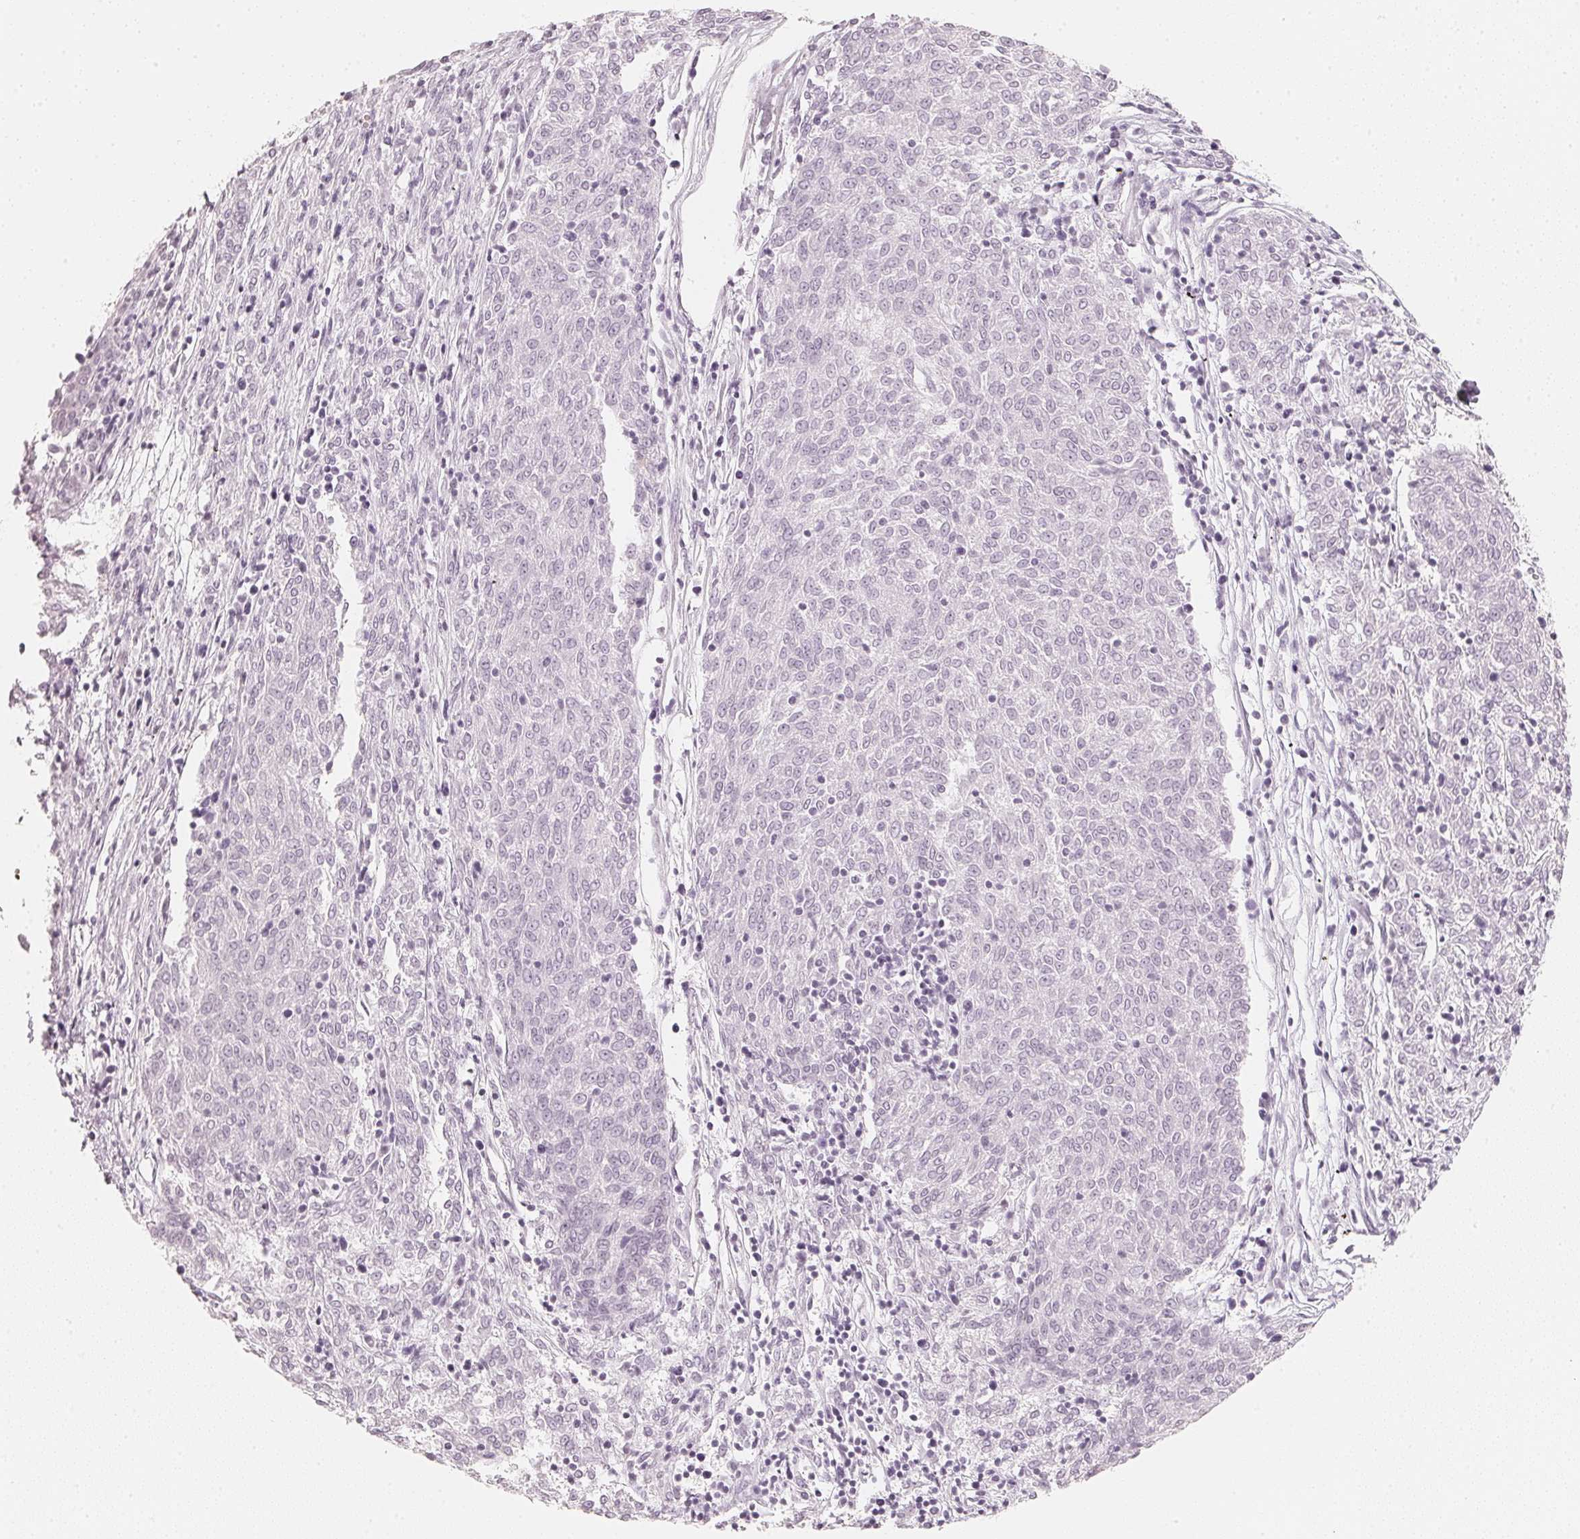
{"staining": {"intensity": "negative", "quantity": "none", "location": "none"}, "tissue": "melanoma", "cell_type": "Tumor cells", "image_type": "cancer", "snomed": [{"axis": "morphology", "description": "Malignant melanoma, NOS"}, {"axis": "topography", "description": "Skin"}], "caption": "The photomicrograph exhibits no significant expression in tumor cells of malignant melanoma. Nuclei are stained in blue.", "gene": "SLC22A8", "patient": {"sex": "female", "age": 72}}